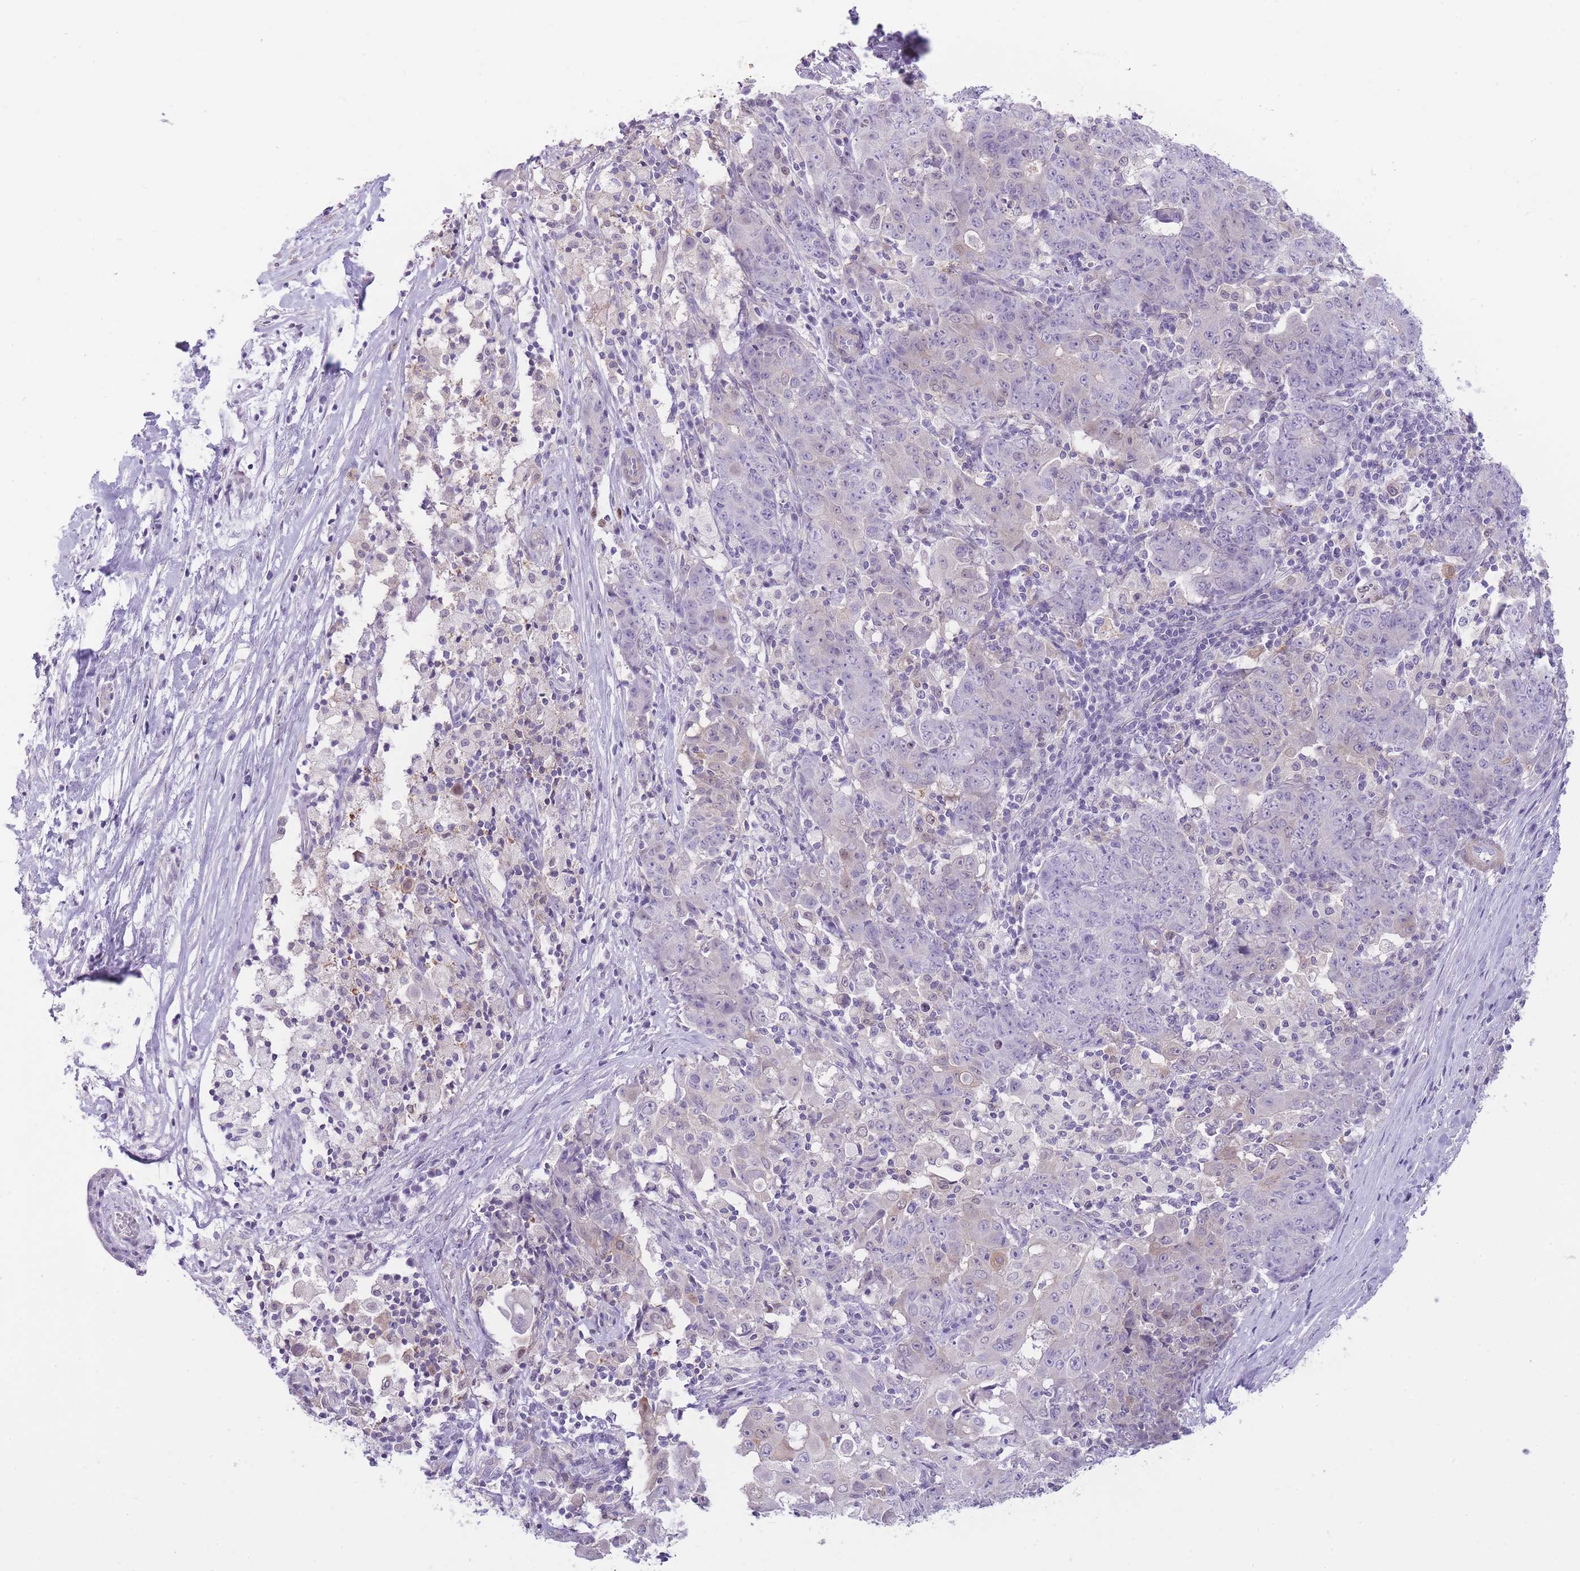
{"staining": {"intensity": "negative", "quantity": "none", "location": "none"}, "tissue": "ovarian cancer", "cell_type": "Tumor cells", "image_type": "cancer", "snomed": [{"axis": "morphology", "description": "Carcinoma, endometroid"}, {"axis": "topography", "description": "Ovary"}], "caption": "Immunohistochemistry (IHC) of human ovarian cancer (endometroid carcinoma) reveals no expression in tumor cells. The staining is performed using DAB (3,3'-diaminobenzidine) brown chromogen with nuclei counter-stained in using hematoxylin.", "gene": "OR11H12", "patient": {"sex": "female", "age": 42}}